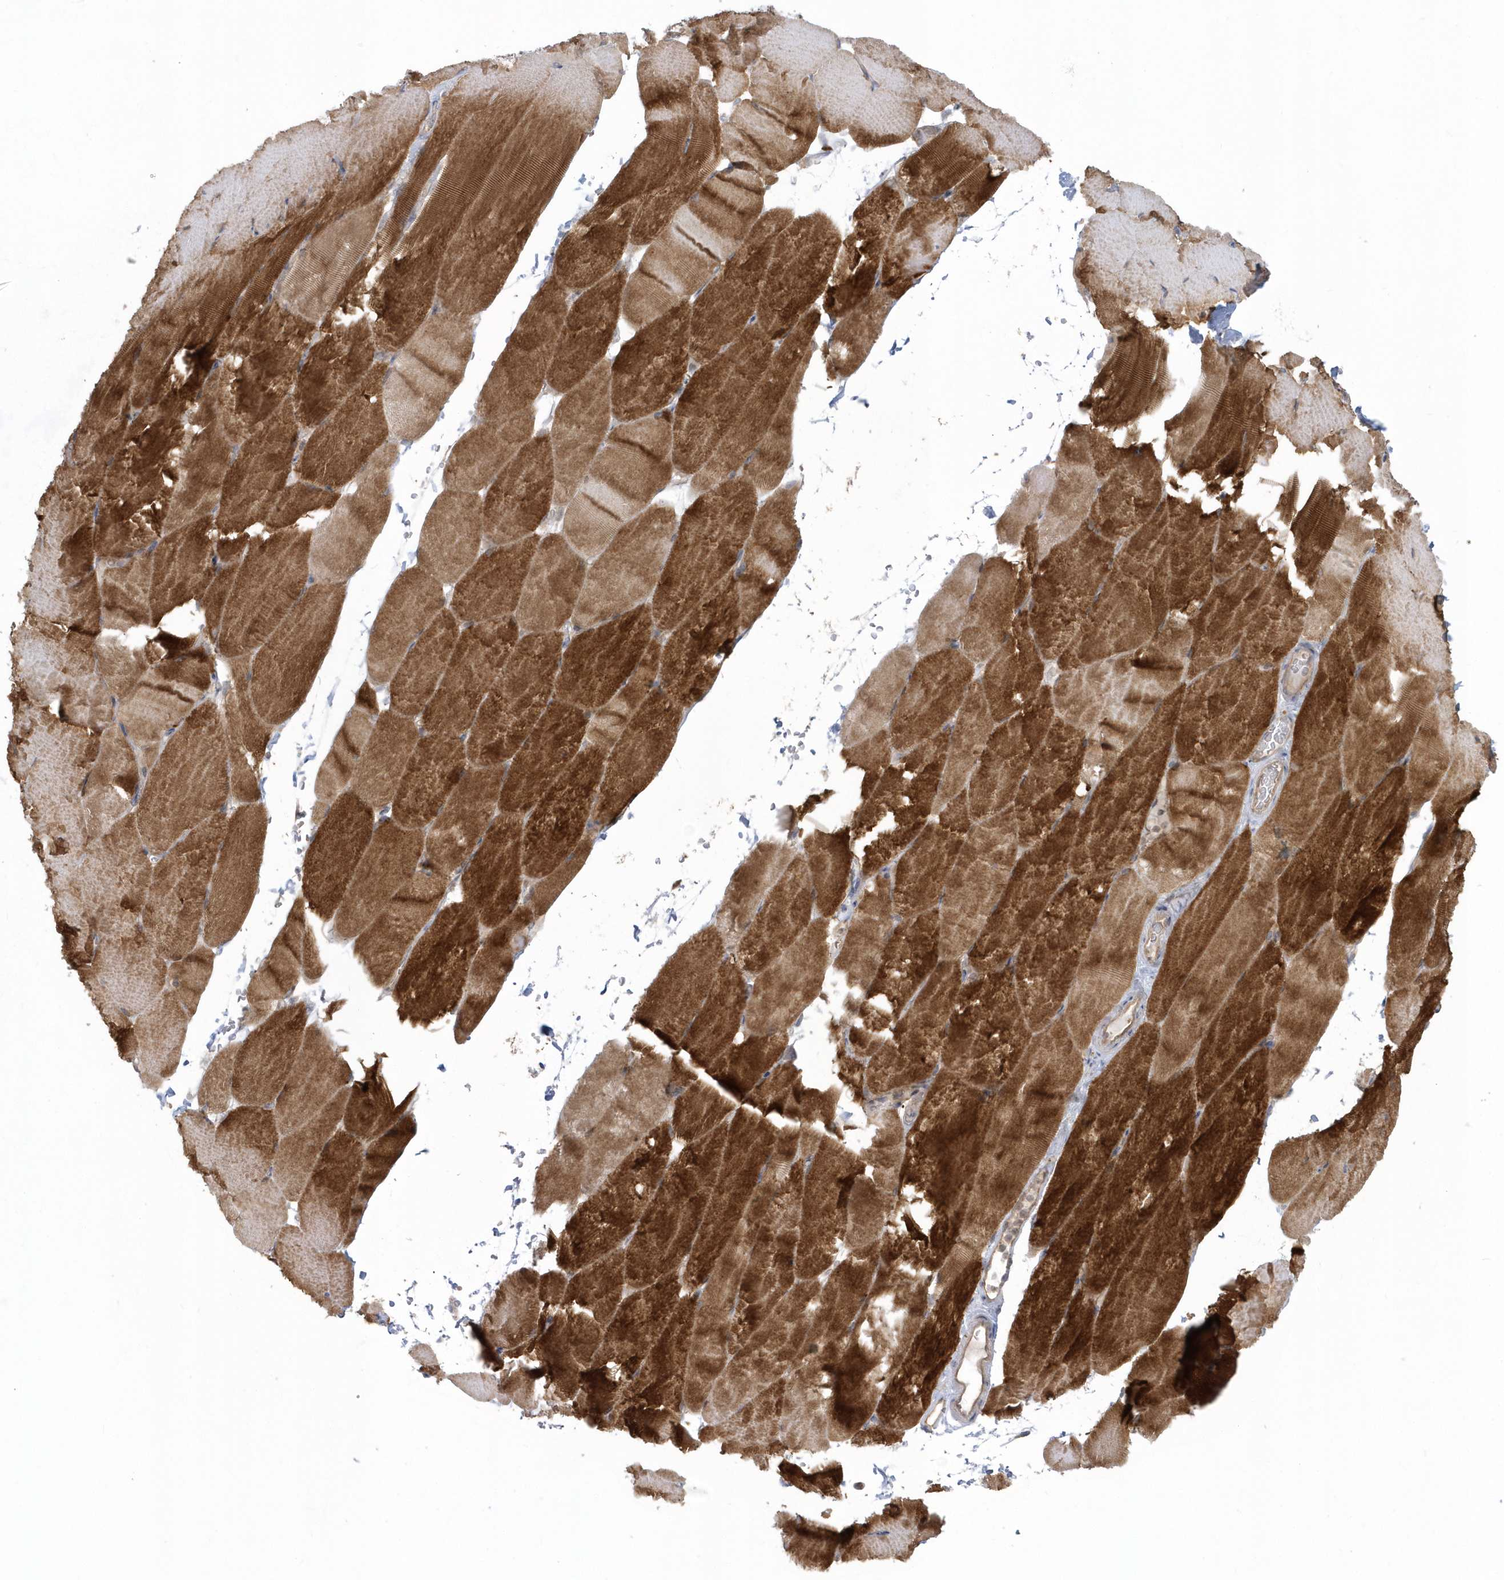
{"staining": {"intensity": "strong", "quantity": "25%-75%", "location": "cytoplasmic/membranous"}, "tissue": "skeletal muscle", "cell_type": "Myocytes", "image_type": "normal", "snomed": [{"axis": "morphology", "description": "Normal tissue, NOS"}, {"axis": "topography", "description": "Skeletal muscle"}, {"axis": "topography", "description": "Parathyroid gland"}], "caption": "Immunohistochemistry histopathology image of benign skeletal muscle: skeletal muscle stained using immunohistochemistry (IHC) displays high levels of strong protein expression localized specifically in the cytoplasmic/membranous of myocytes, appearing as a cytoplasmic/membranous brown color.", "gene": "RAI14", "patient": {"sex": "female", "age": 37}}